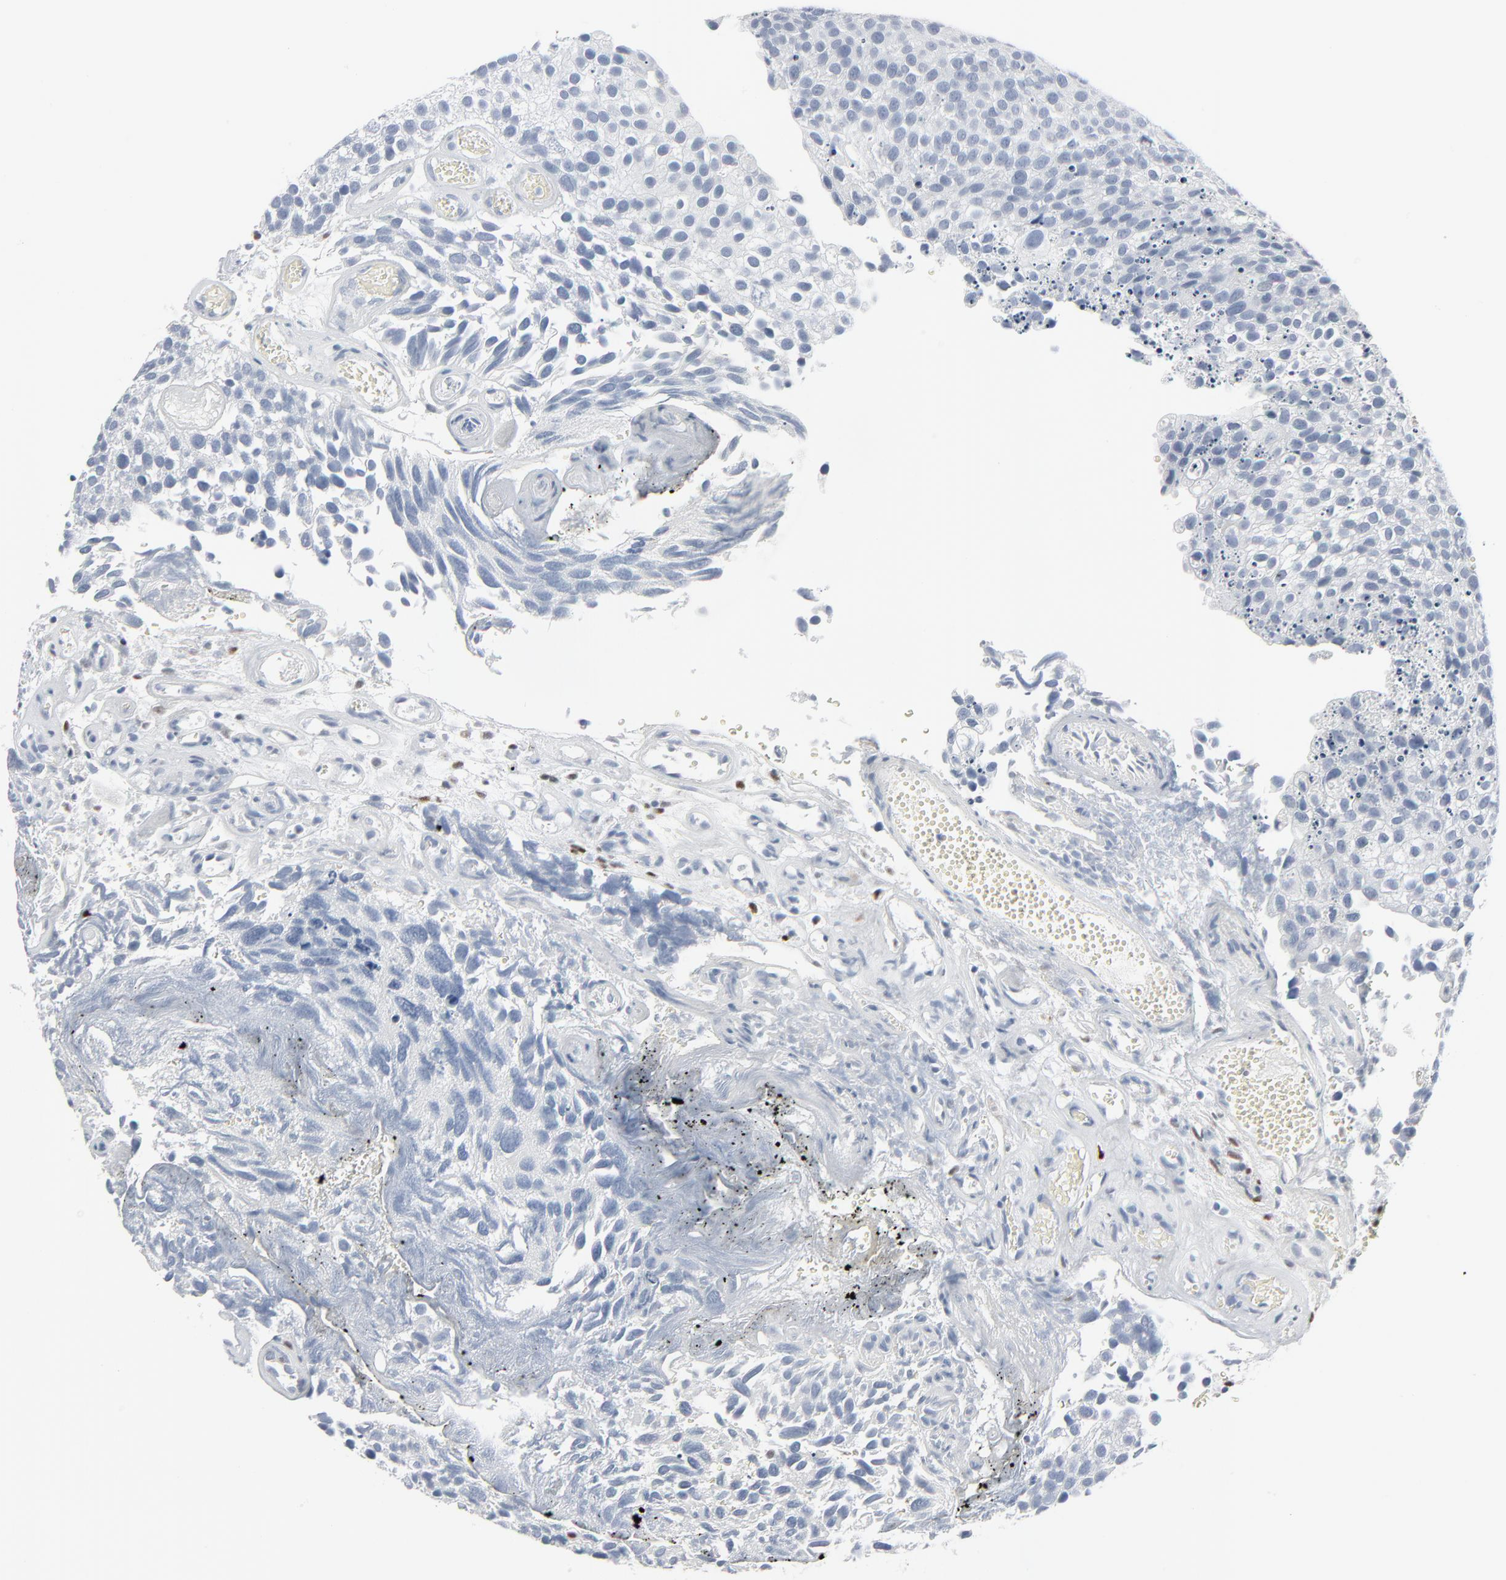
{"staining": {"intensity": "negative", "quantity": "none", "location": "none"}, "tissue": "urothelial cancer", "cell_type": "Tumor cells", "image_type": "cancer", "snomed": [{"axis": "morphology", "description": "Urothelial carcinoma, High grade"}, {"axis": "topography", "description": "Urinary bladder"}], "caption": "DAB (3,3'-diaminobenzidine) immunohistochemical staining of human urothelial cancer shows no significant staining in tumor cells.", "gene": "MITF", "patient": {"sex": "male", "age": 74}}